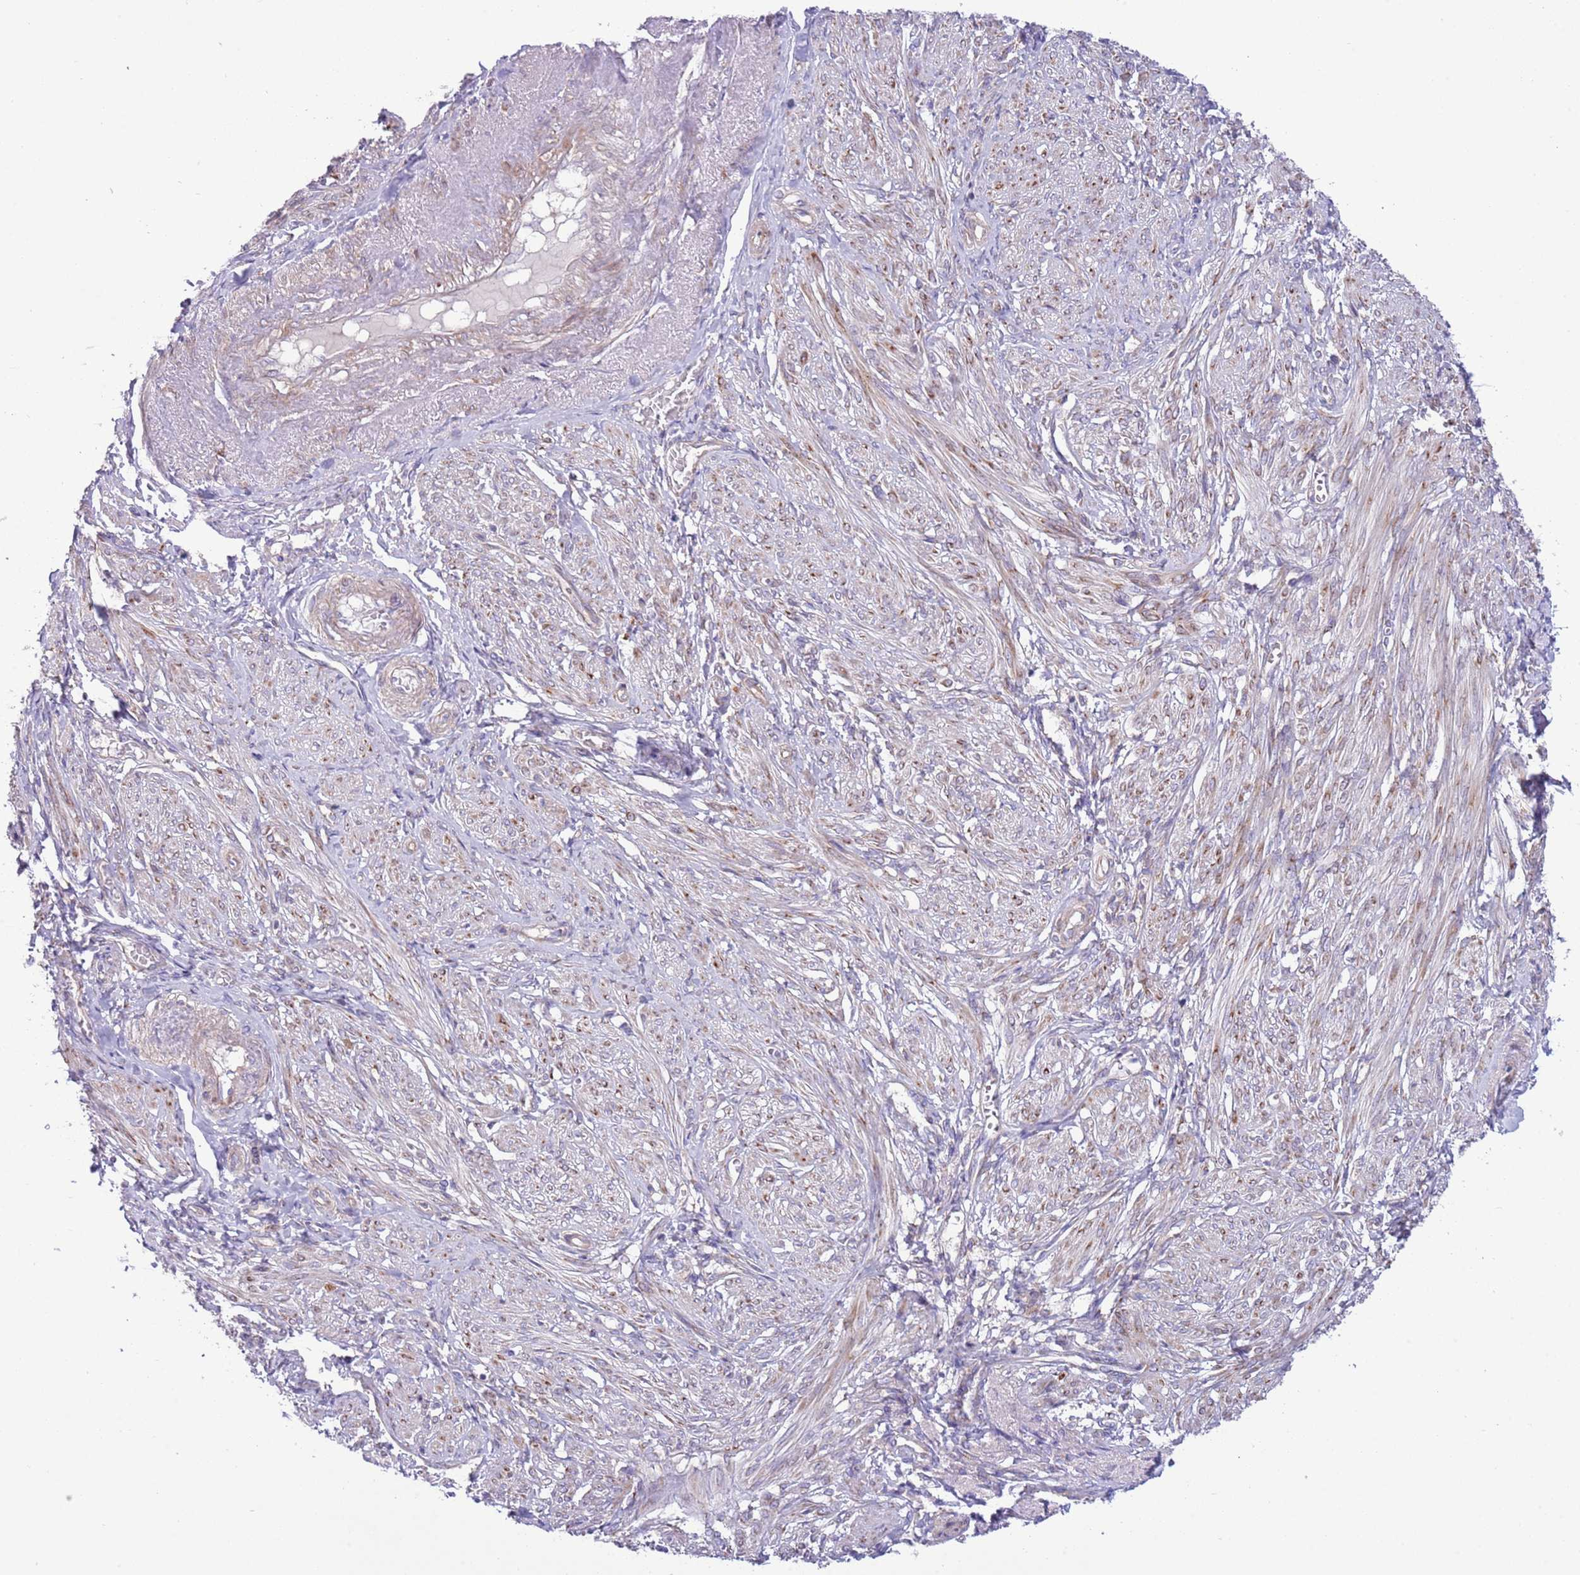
{"staining": {"intensity": "weak", "quantity": "25%-75%", "location": "cytoplasmic/membranous"}, "tissue": "smooth muscle", "cell_type": "Smooth muscle cells", "image_type": "normal", "snomed": [{"axis": "morphology", "description": "Normal tissue, NOS"}, {"axis": "topography", "description": "Smooth muscle"}], "caption": "Human smooth muscle stained with a brown dye demonstrates weak cytoplasmic/membranous positive positivity in about 25%-75% of smooth muscle cells.", "gene": "TOMM5", "patient": {"sex": "female", "age": 39}}